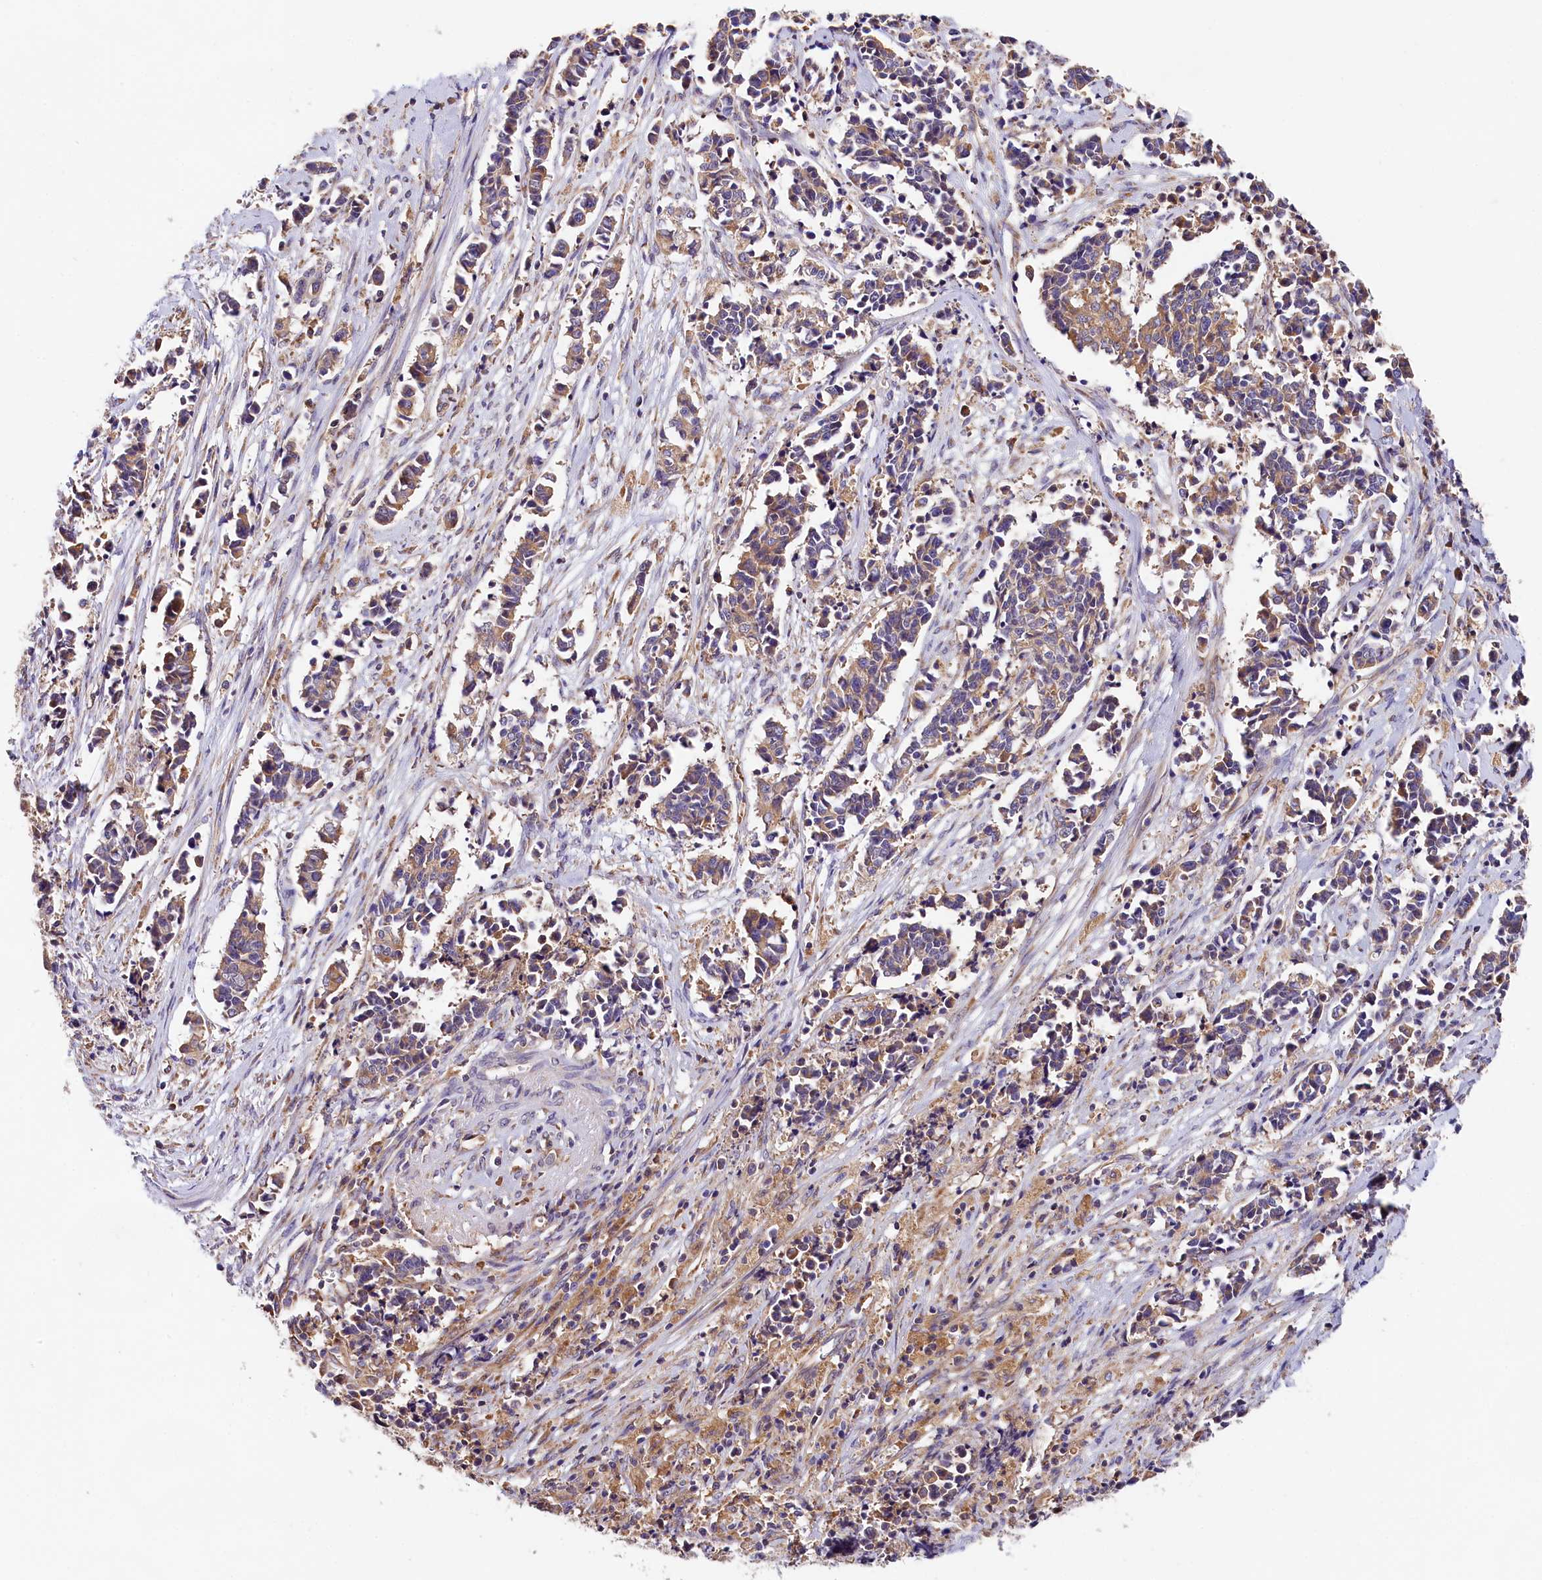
{"staining": {"intensity": "weak", "quantity": "<25%", "location": "cytoplasmic/membranous"}, "tissue": "cervical cancer", "cell_type": "Tumor cells", "image_type": "cancer", "snomed": [{"axis": "morphology", "description": "Squamous cell carcinoma, NOS"}, {"axis": "topography", "description": "Cervix"}], "caption": "Protein analysis of squamous cell carcinoma (cervical) reveals no significant expression in tumor cells.", "gene": "SPG11", "patient": {"sex": "female", "age": 35}}